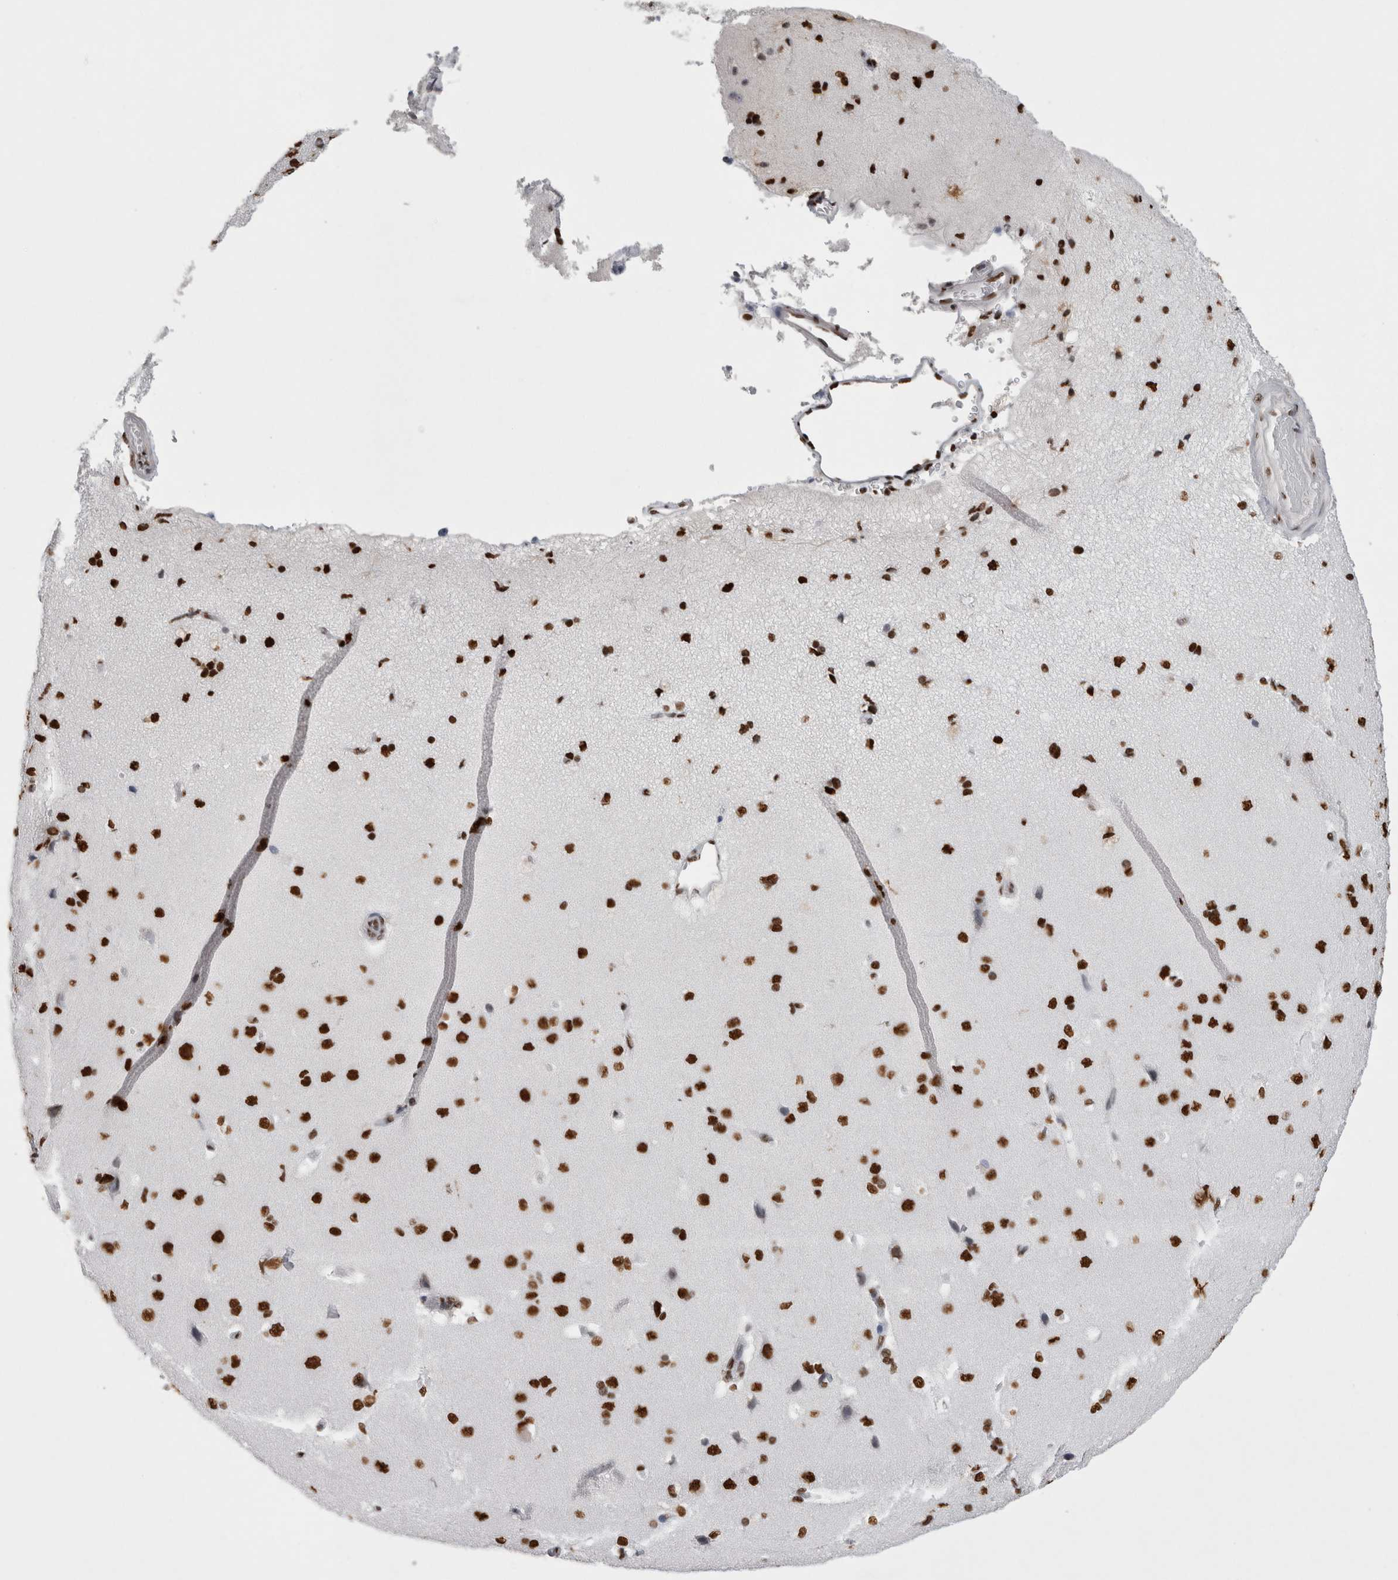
{"staining": {"intensity": "moderate", "quantity": ">75%", "location": "nuclear"}, "tissue": "cerebral cortex", "cell_type": "Endothelial cells", "image_type": "normal", "snomed": [{"axis": "morphology", "description": "Normal tissue, NOS"}, {"axis": "topography", "description": "Cerebral cortex"}], "caption": "Immunohistochemical staining of normal cerebral cortex shows medium levels of moderate nuclear staining in about >75% of endothelial cells.", "gene": "ALPK3", "patient": {"sex": "male", "age": 62}}